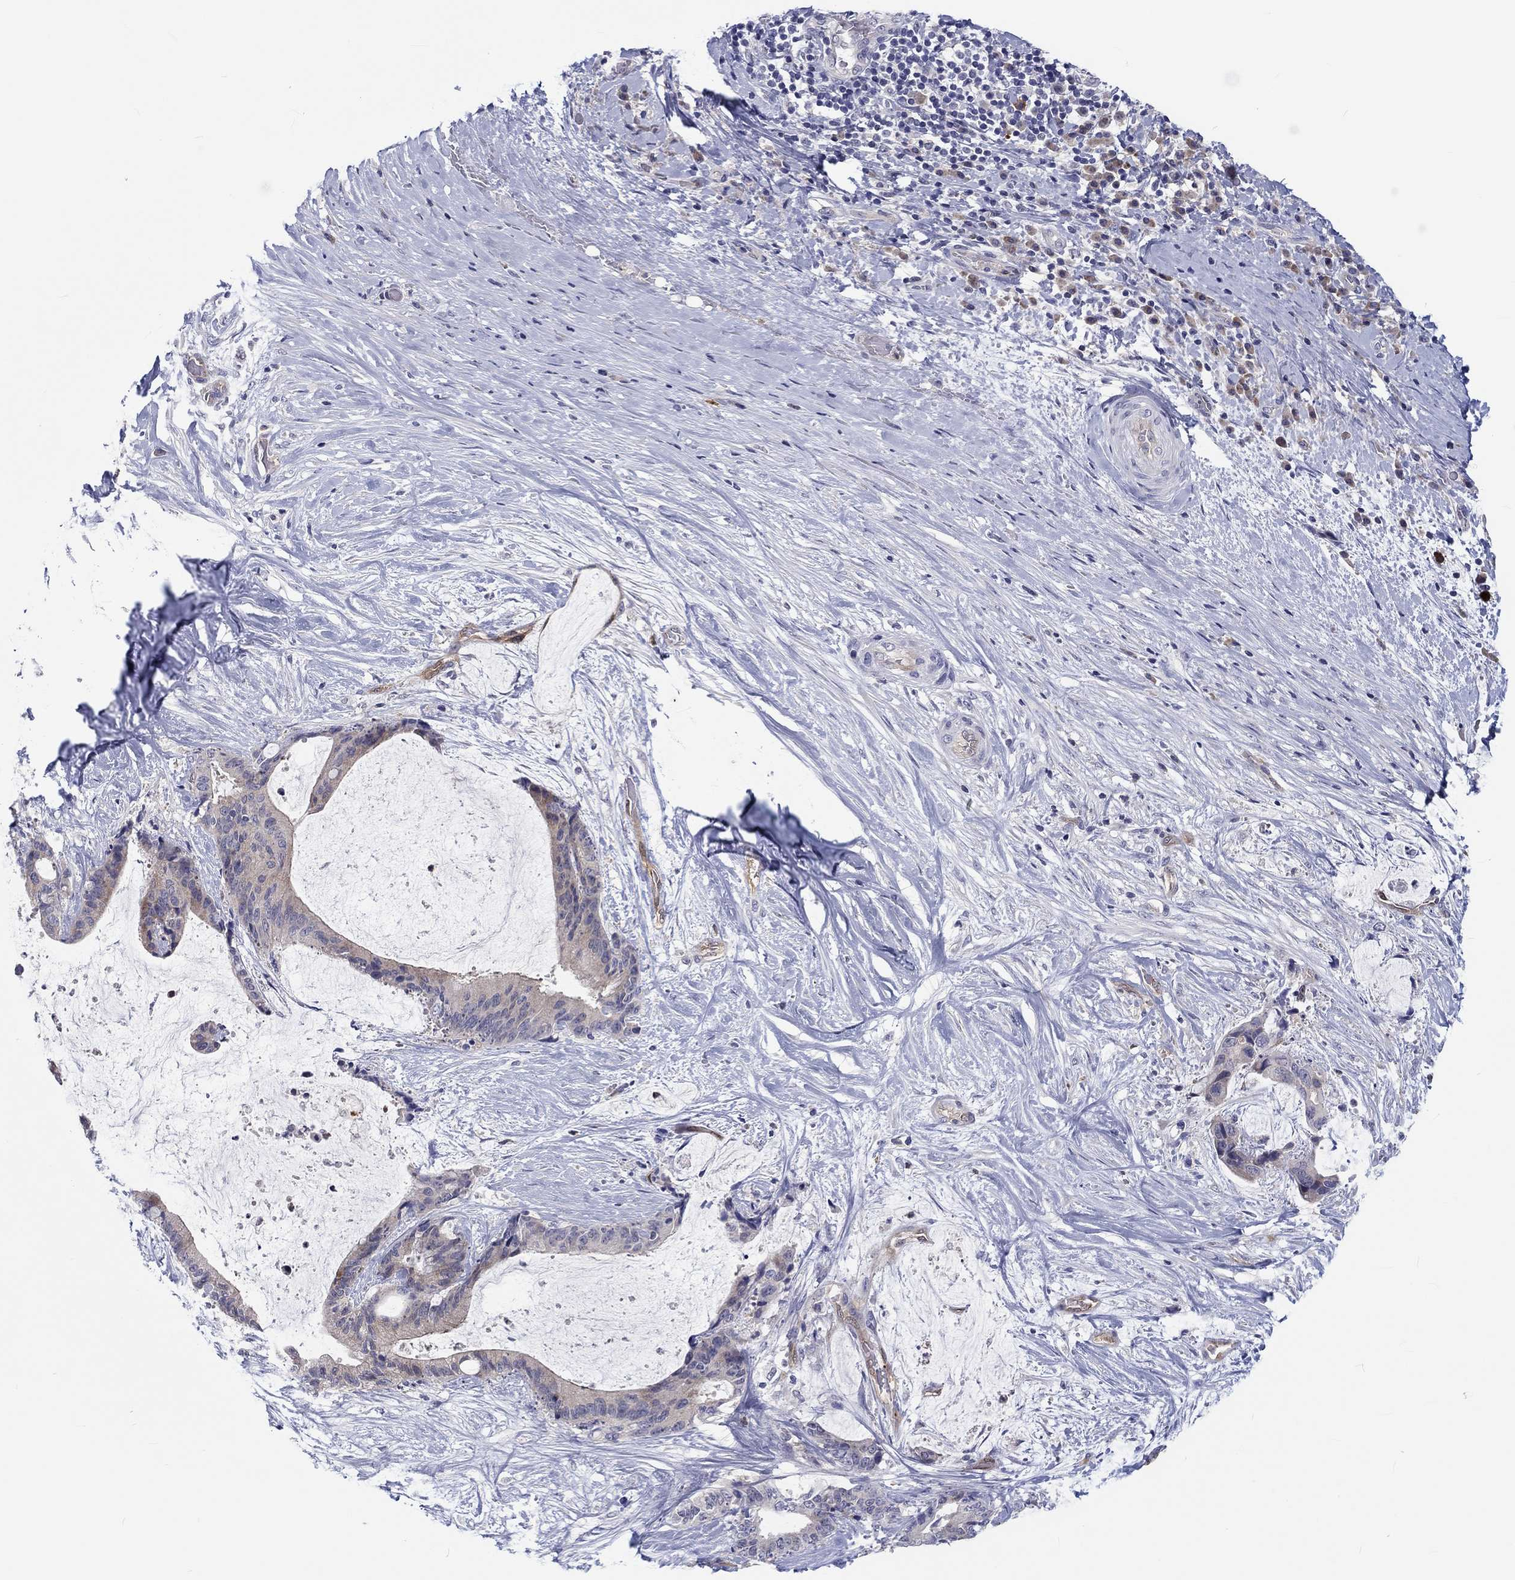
{"staining": {"intensity": "negative", "quantity": "none", "location": "none"}, "tissue": "liver cancer", "cell_type": "Tumor cells", "image_type": "cancer", "snomed": [{"axis": "morphology", "description": "Cholangiocarcinoma"}, {"axis": "topography", "description": "Liver"}], "caption": "Tumor cells are negative for brown protein staining in cholangiocarcinoma (liver).", "gene": "ABCG4", "patient": {"sex": "female", "age": 73}}